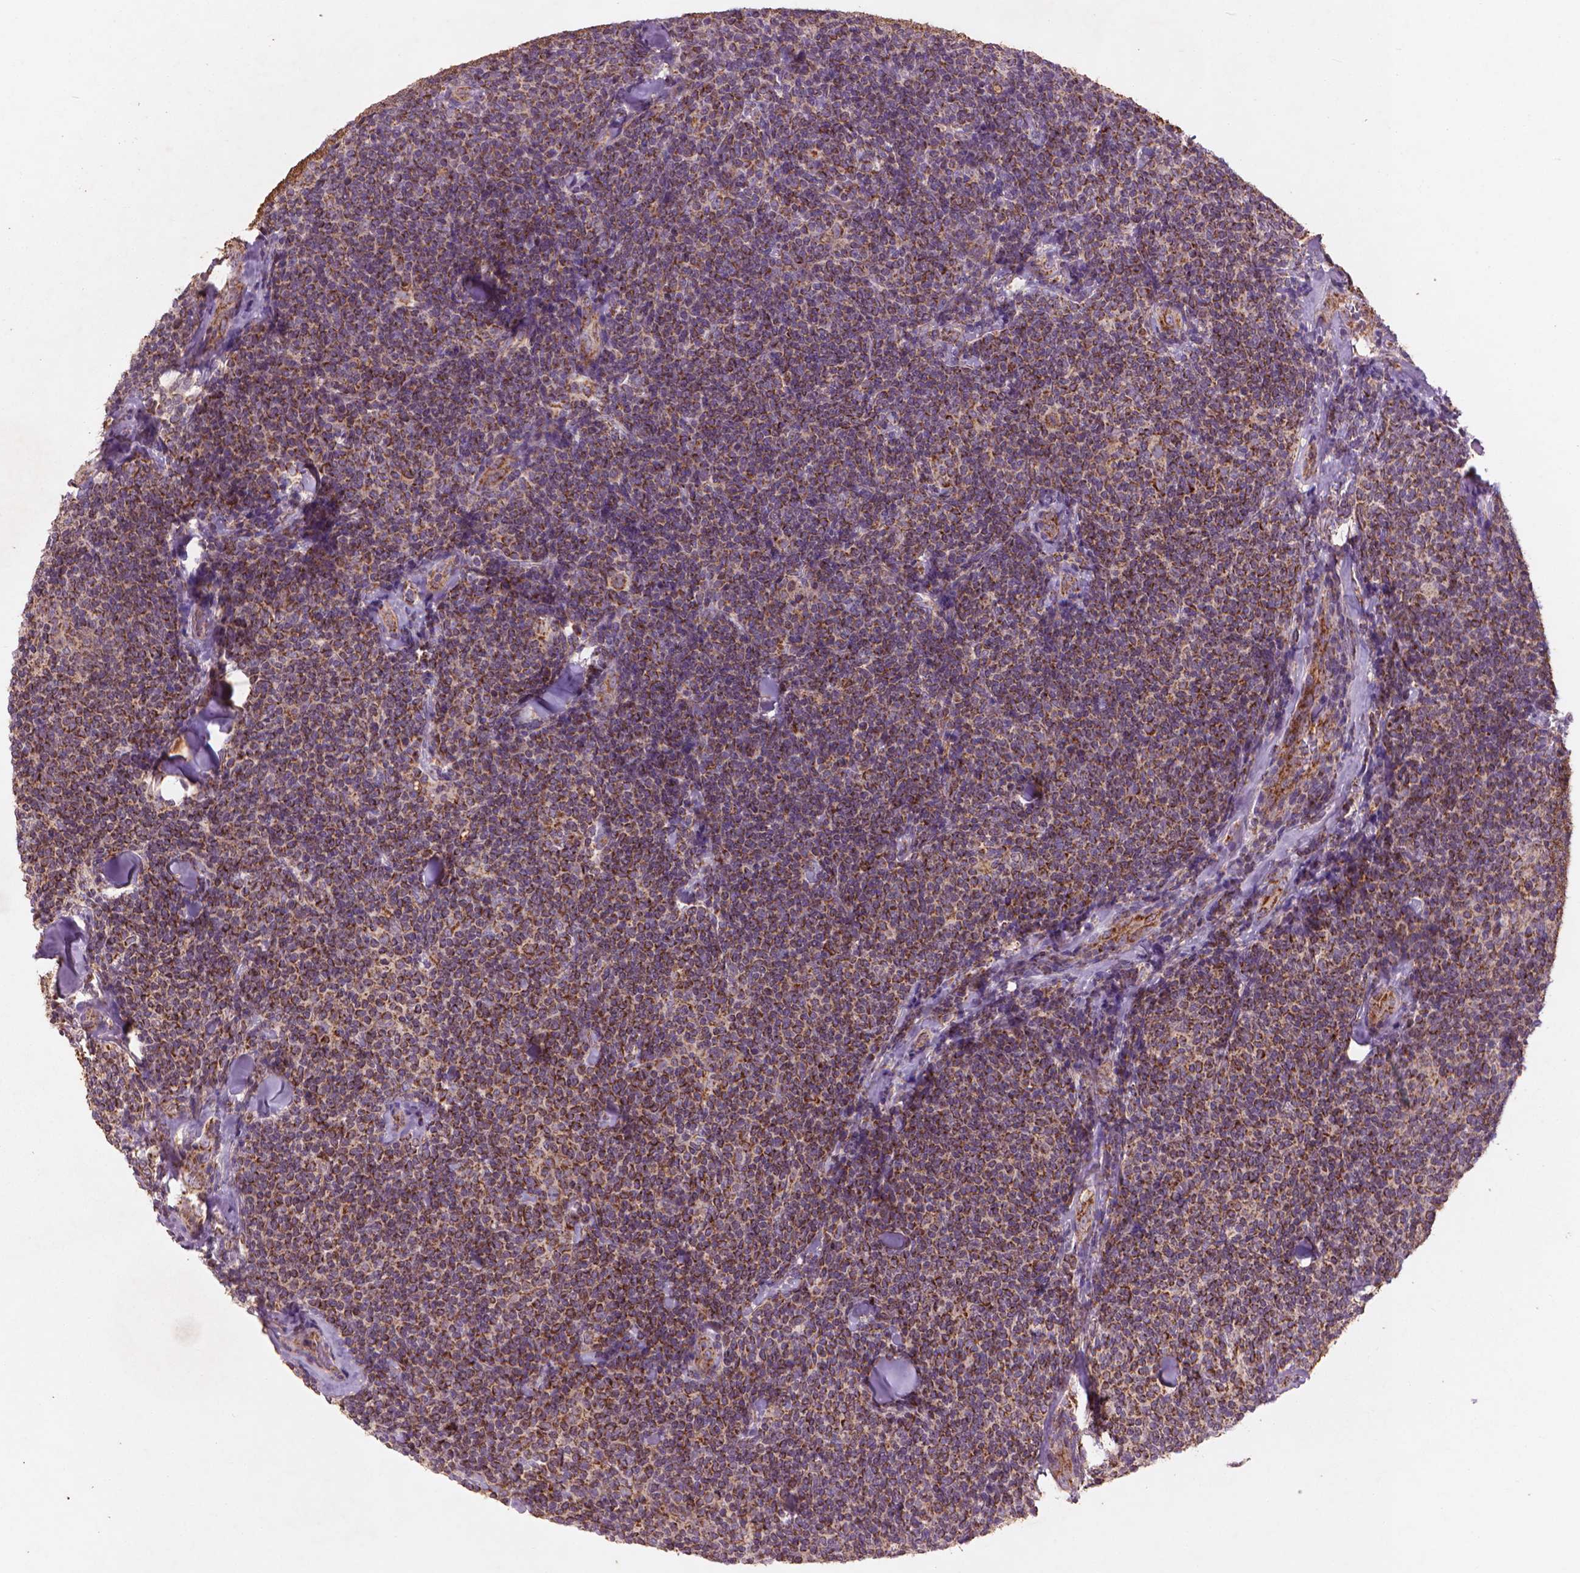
{"staining": {"intensity": "strong", "quantity": "25%-75%", "location": "cytoplasmic/membranous"}, "tissue": "lymphoma", "cell_type": "Tumor cells", "image_type": "cancer", "snomed": [{"axis": "morphology", "description": "Malignant lymphoma, non-Hodgkin's type, Low grade"}, {"axis": "topography", "description": "Lymph node"}], "caption": "The photomicrograph reveals staining of lymphoma, revealing strong cytoplasmic/membranous protein staining (brown color) within tumor cells.", "gene": "NLRX1", "patient": {"sex": "female", "age": 56}}